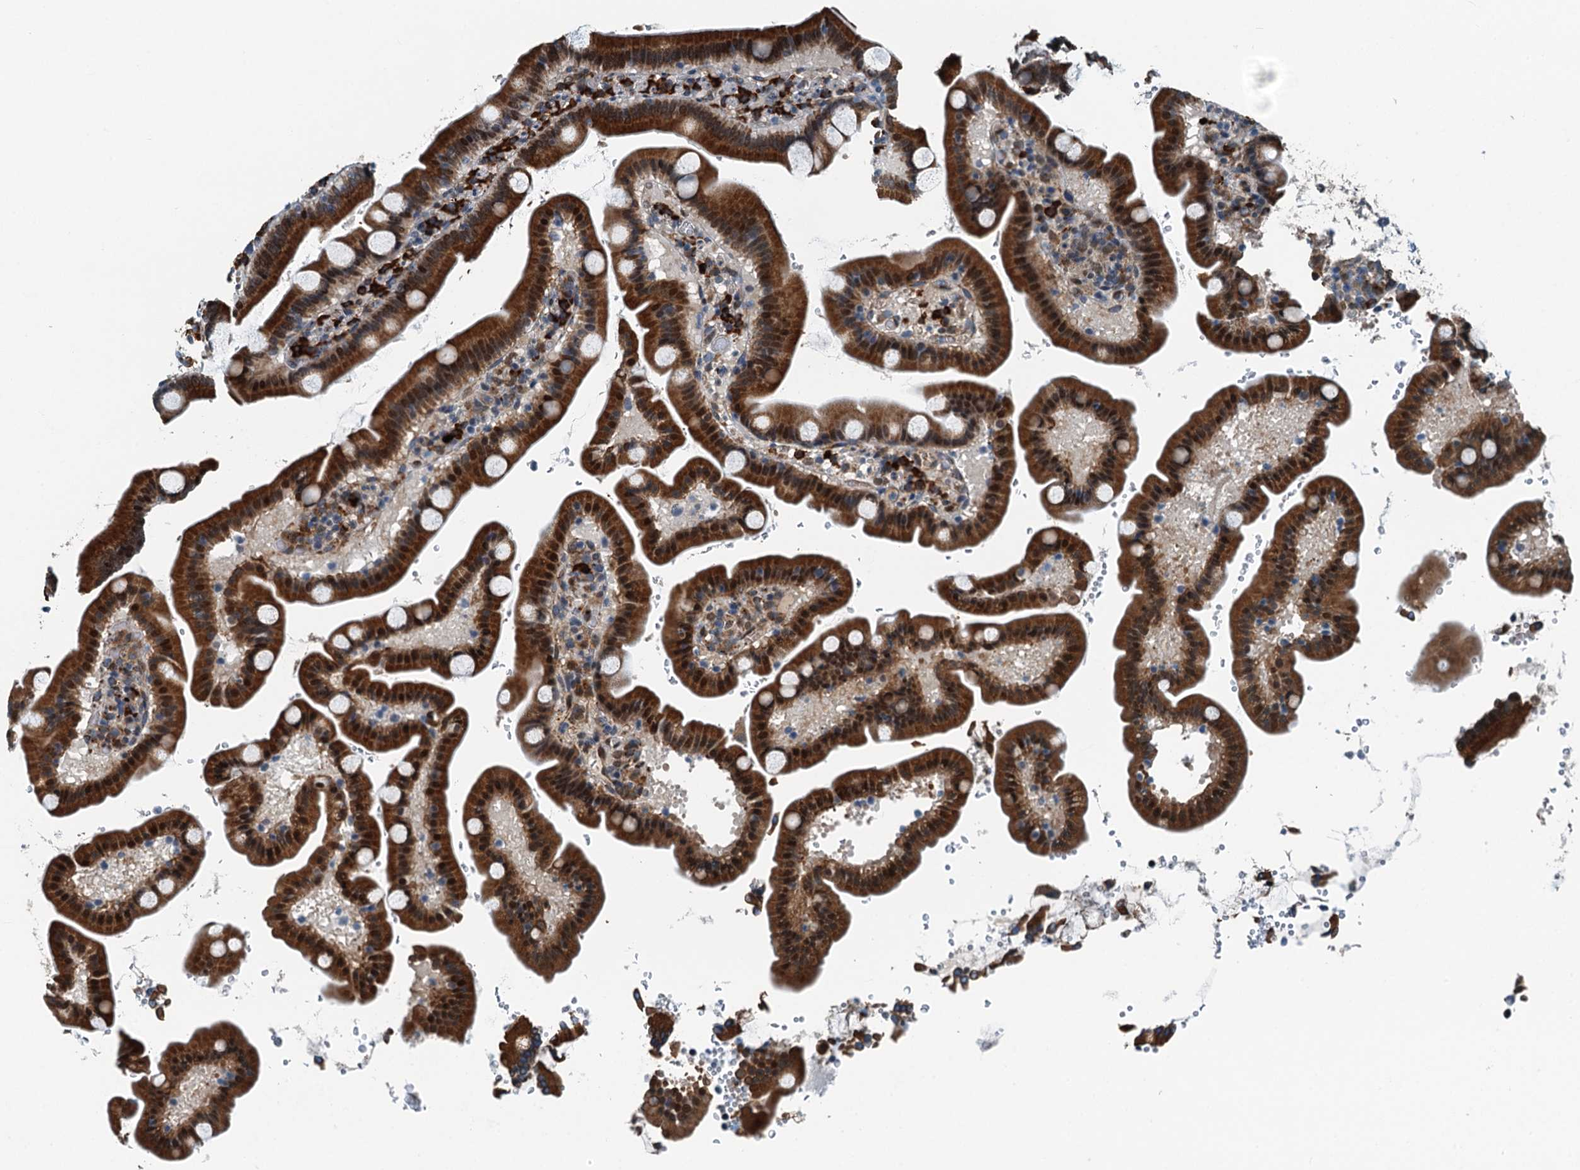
{"staining": {"intensity": "strong", "quantity": ">75%", "location": "cytoplasmic/membranous,nuclear"}, "tissue": "duodenum", "cell_type": "Glandular cells", "image_type": "normal", "snomed": [{"axis": "morphology", "description": "Normal tissue, NOS"}, {"axis": "topography", "description": "Duodenum"}], "caption": "A histopathology image of human duodenum stained for a protein reveals strong cytoplasmic/membranous,nuclear brown staining in glandular cells.", "gene": "TAMALIN", "patient": {"sex": "male", "age": 55}}